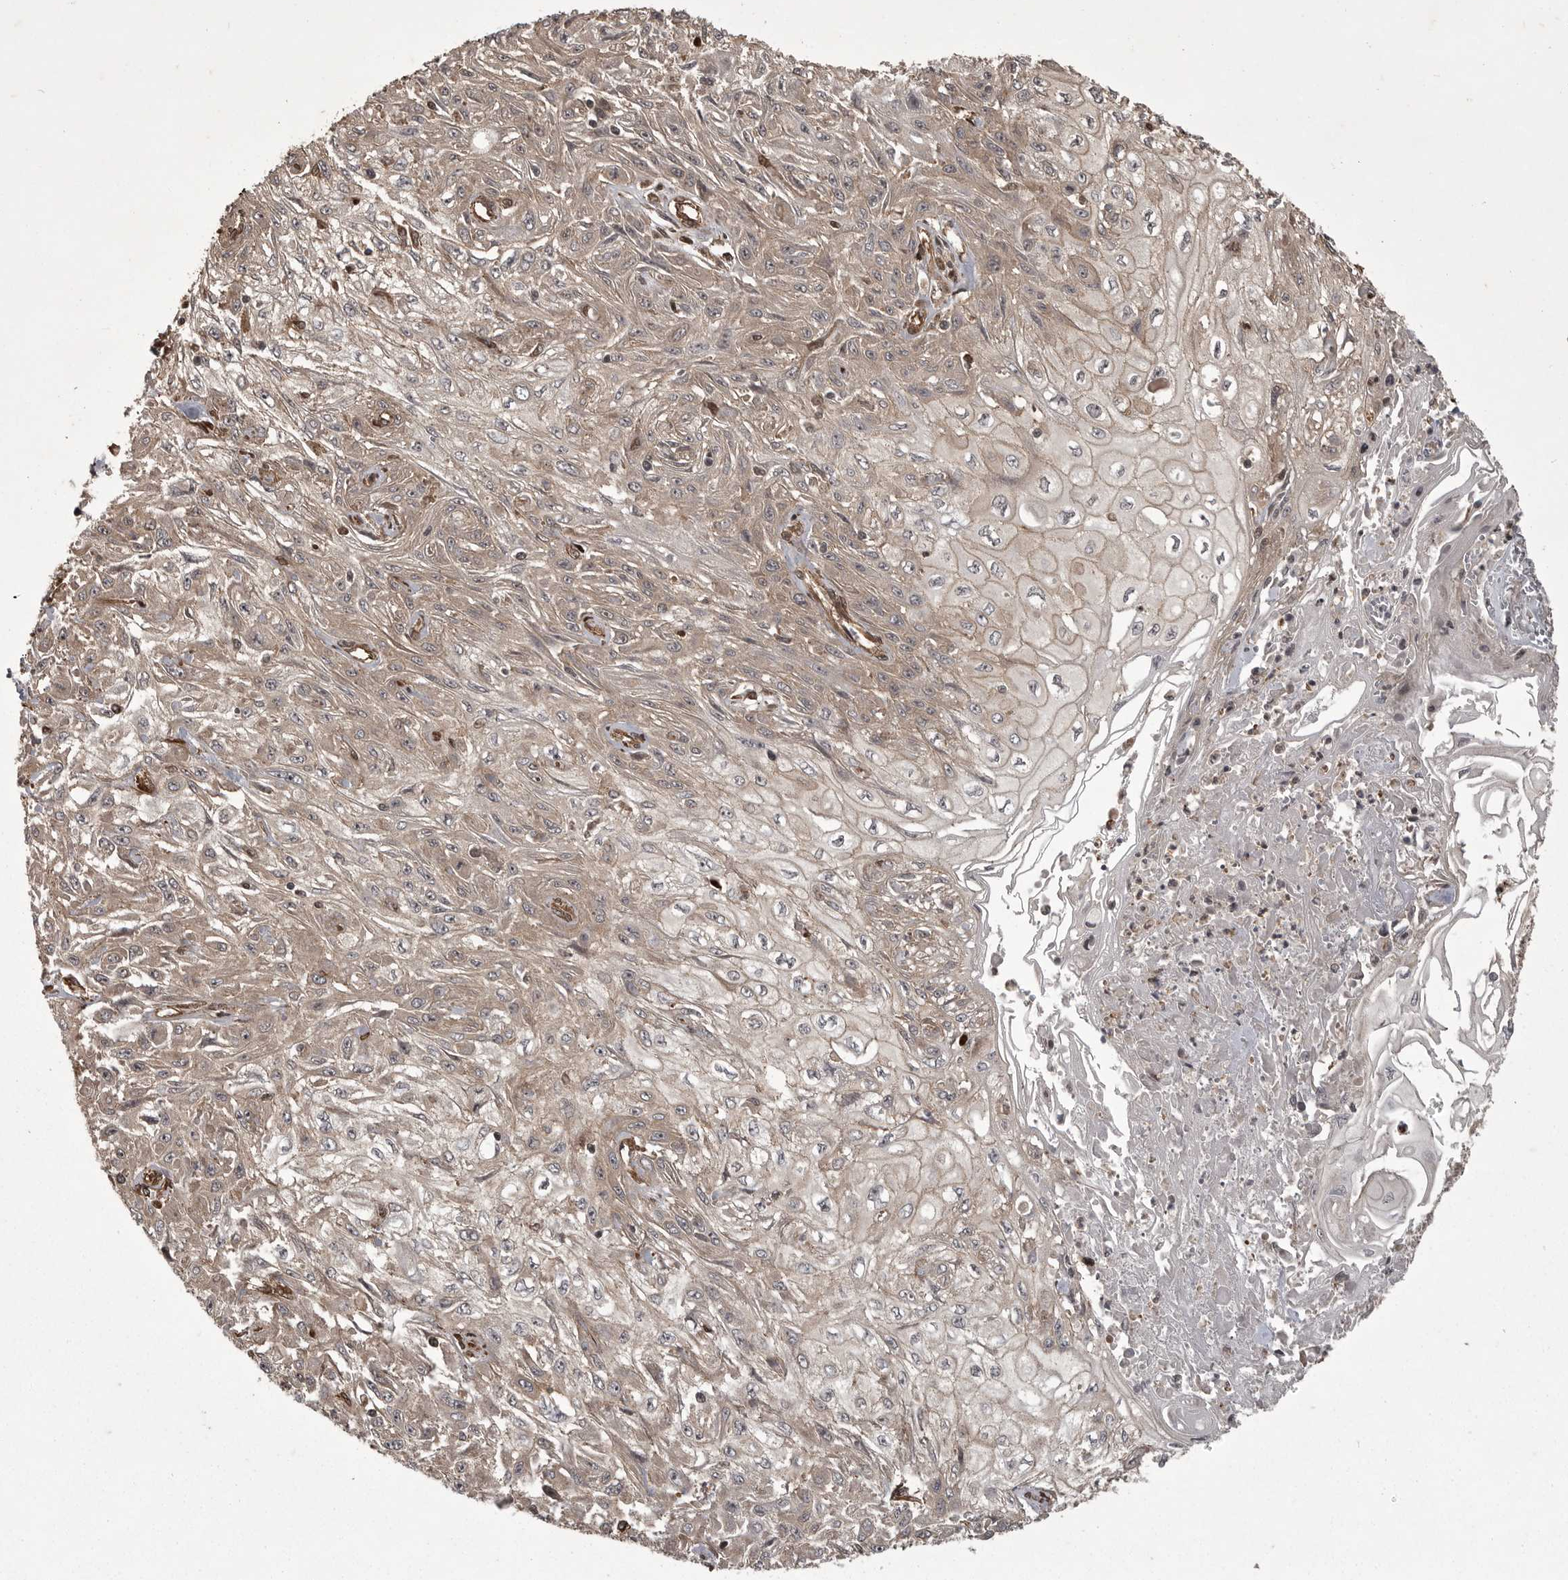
{"staining": {"intensity": "weak", "quantity": ">75%", "location": "cytoplasmic/membranous"}, "tissue": "skin cancer", "cell_type": "Tumor cells", "image_type": "cancer", "snomed": [{"axis": "morphology", "description": "Squamous cell carcinoma, NOS"}, {"axis": "morphology", "description": "Squamous cell carcinoma, metastatic, NOS"}, {"axis": "topography", "description": "Skin"}, {"axis": "topography", "description": "Lymph node"}], "caption": "A photomicrograph of human skin squamous cell carcinoma stained for a protein displays weak cytoplasmic/membranous brown staining in tumor cells. (brown staining indicates protein expression, while blue staining denotes nuclei).", "gene": "DNAJC8", "patient": {"sex": "male", "age": 75}}